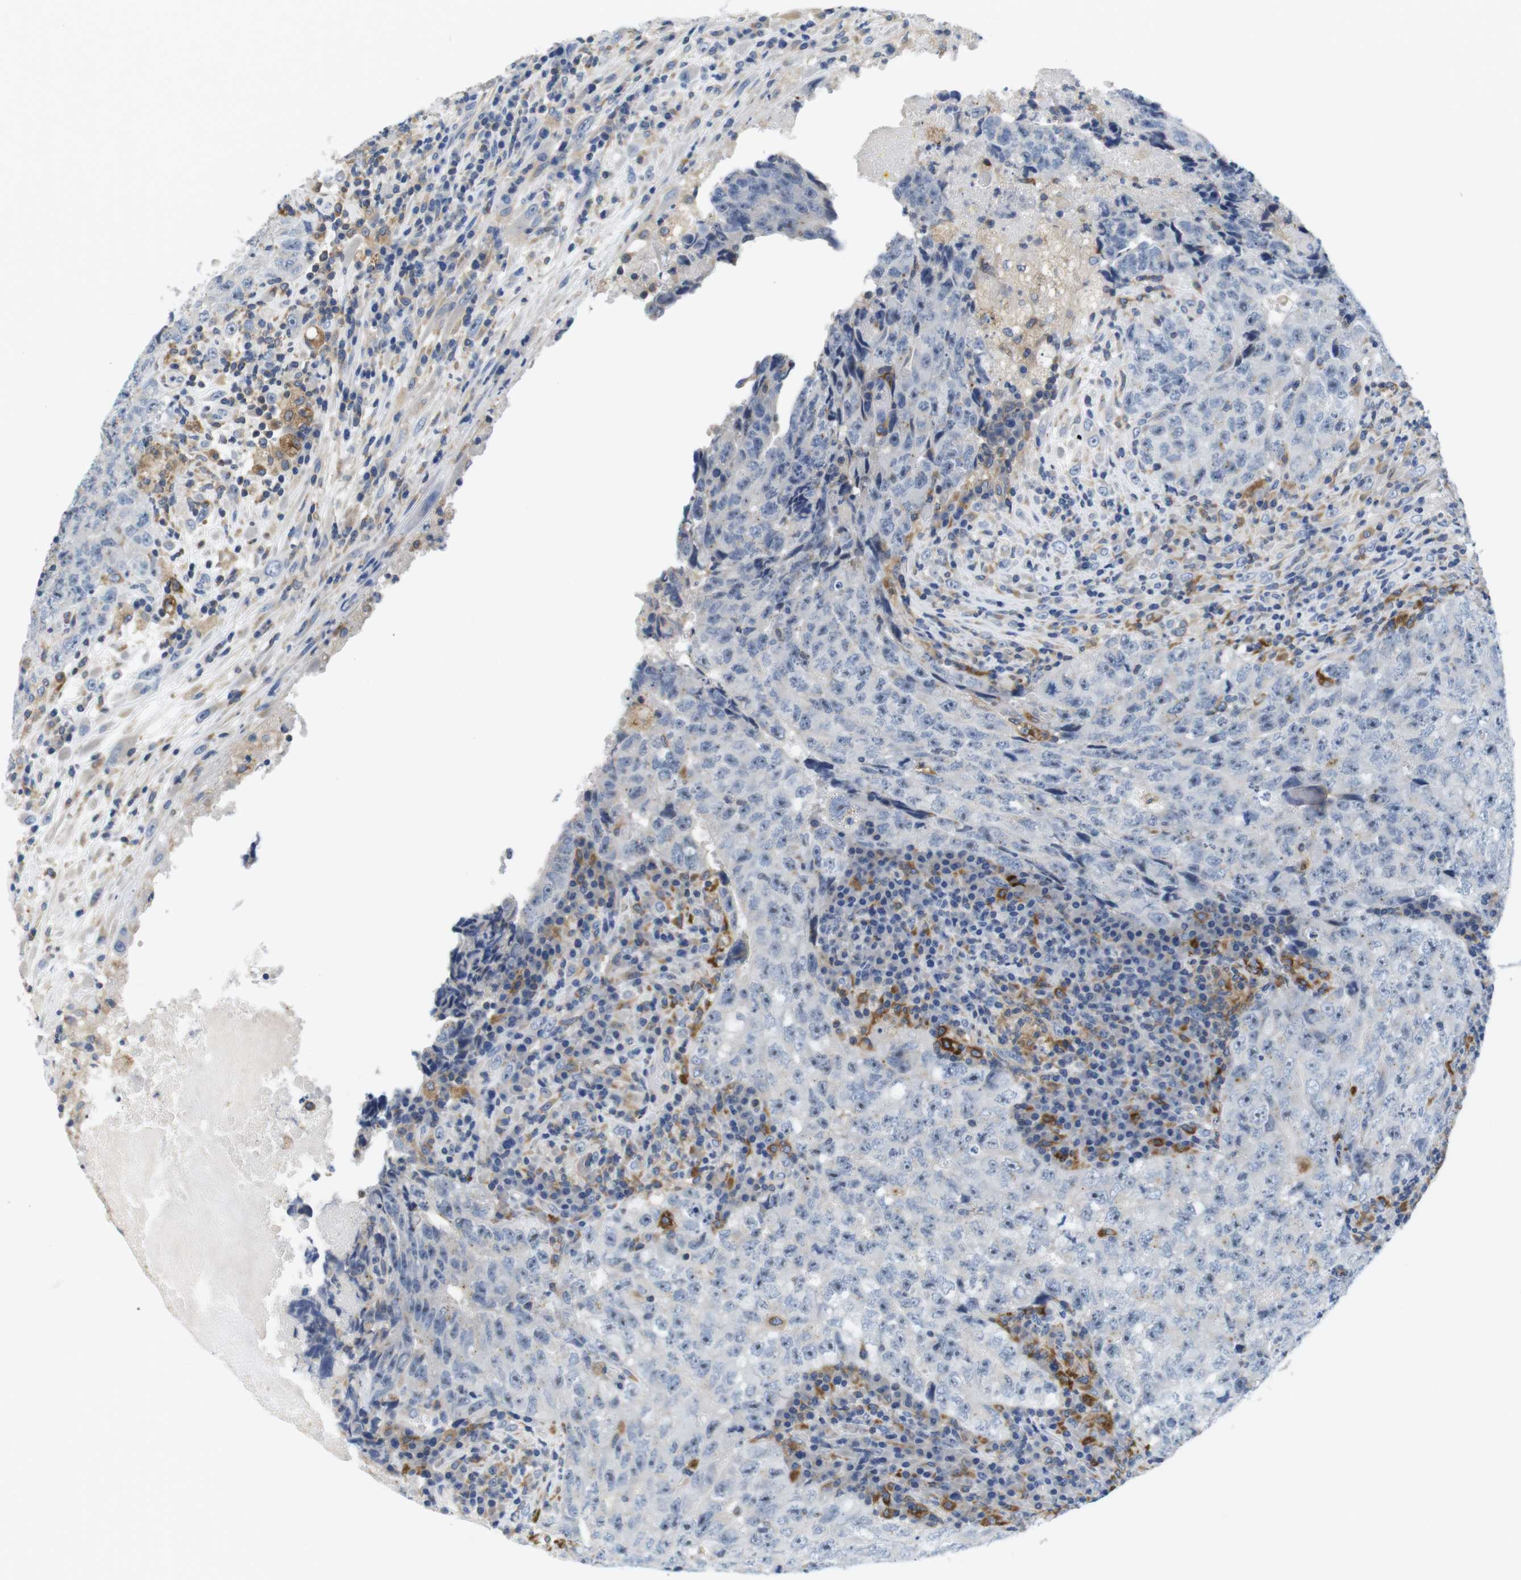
{"staining": {"intensity": "negative", "quantity": "none", "location": "none"}, "tissue": "testis cancer", "cell_type": "Tumor cells", "image_type": "cancer", "snomed": [{"axis": "morphology", "description": "Necrosis, NOS"}, {"axis": "morphology", "description": "Carcinoma, Embryonal, NOS"}, {"axis": "topography", "description": "Testis"}], "caption": "IHC photomicrograph of neoplastic tissue: human testis cancer stained with DAB (3,3'-diaminobenzidine) displays no significant protein positivity in tumor cells.", "gene": "CNGA2", "patient": {"sex": "male", "age": 19}}